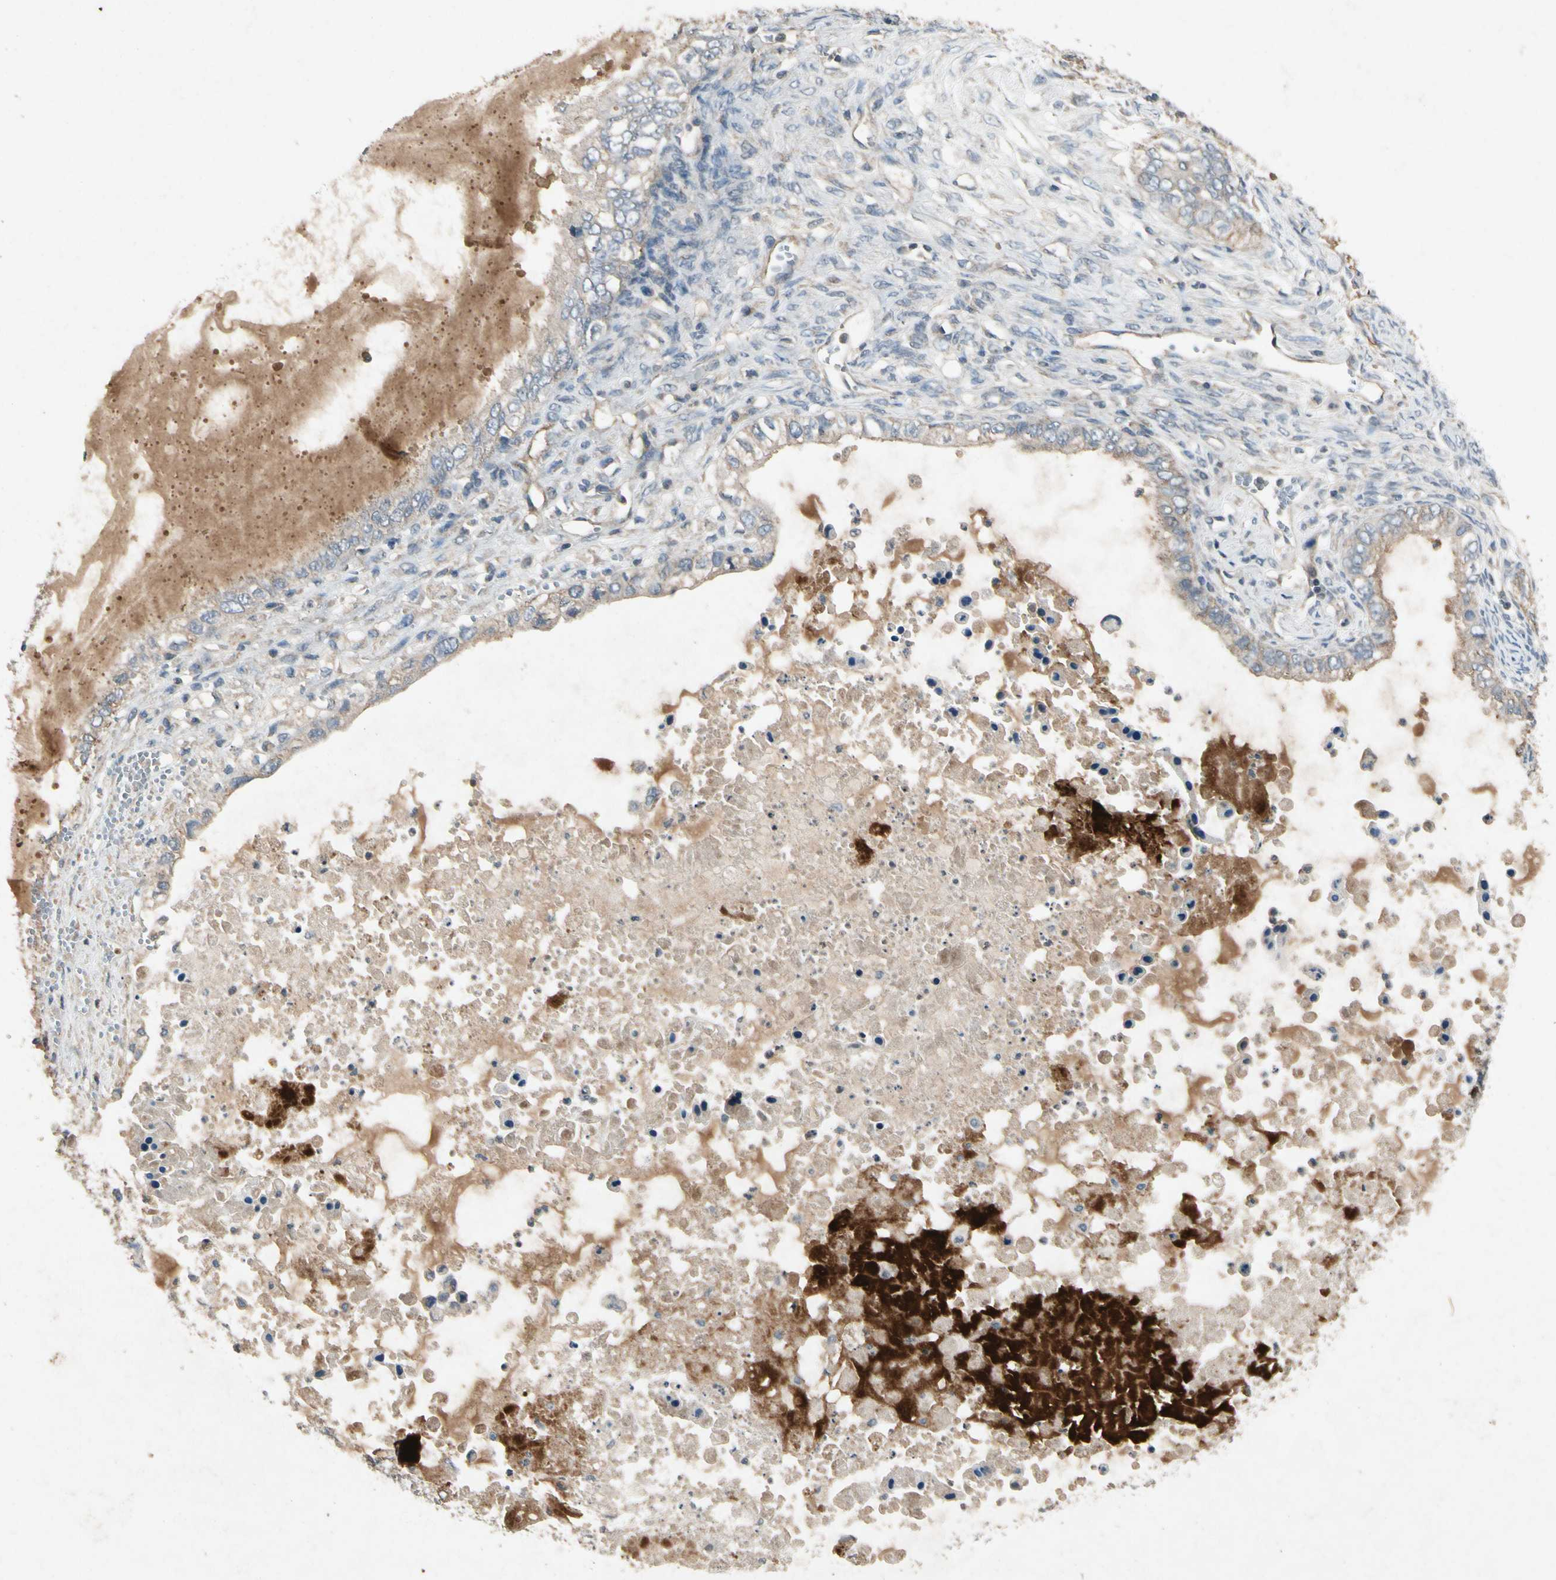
{"staining": {"intensity": "weak", "quantity": ">75%", "location": "cytoplasmic/membranous"}, "tissue": "ovarian cancer", "cell_type": "Tumor cells", "image_type": "cancer", "snomed": [{"axis": "morphology", "description": "Cystadenocarcinoma, mucinous, NOS"}, {"axis": "topography", "description": "Ovary"}], "caption": "Immunohistochemical staining of ovarian mucinous cystadenocarcinoma exhibits low levels of weak cytoplasmic/membranous positivity in about >75% of tumor cells. Immunohistochemistry (ihc) stains the protein of interest in brown and the nuclei are stained blue.", "gene": "GPLD1", "patient": {"sex": "female", "age": 80}}